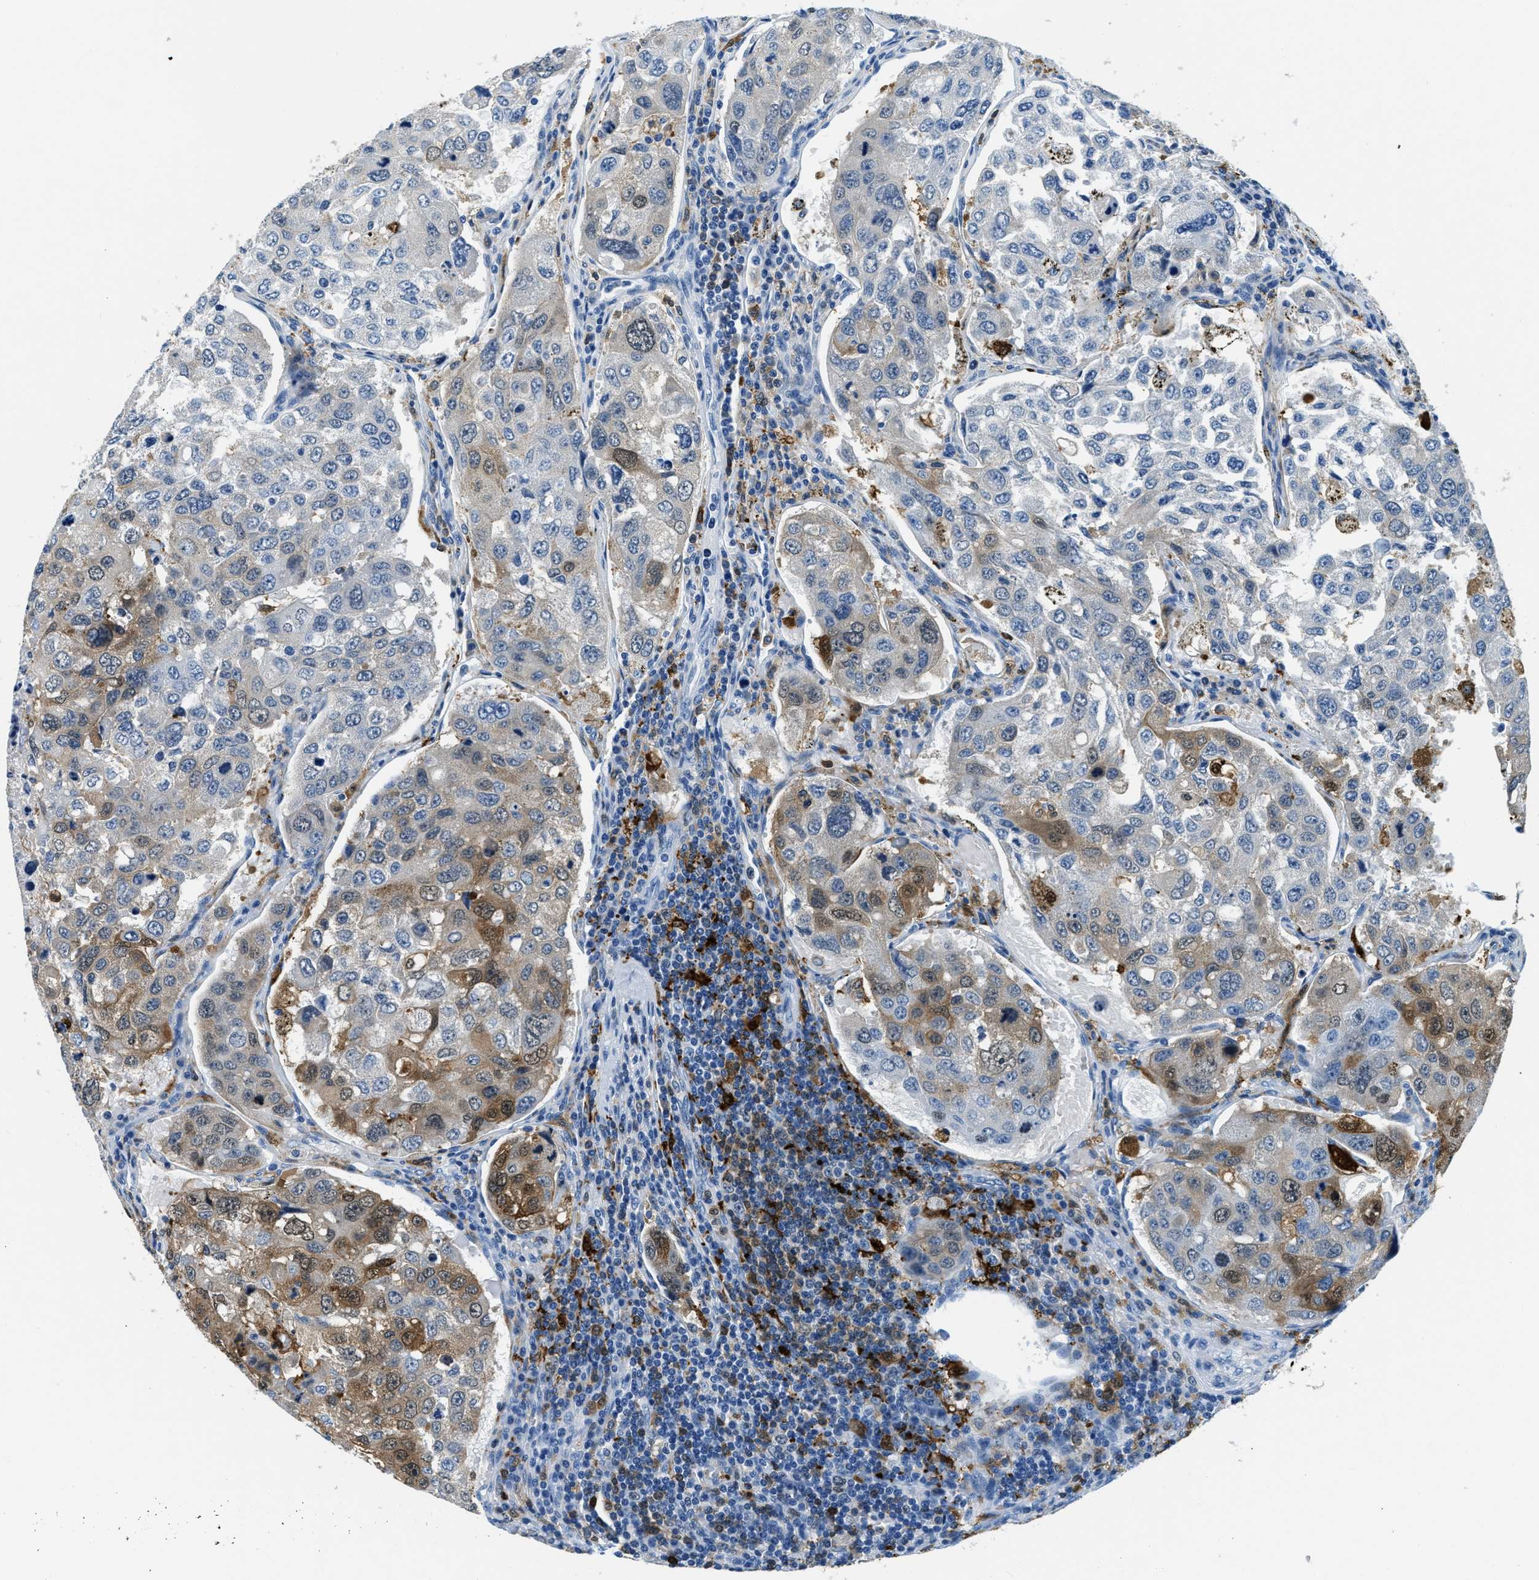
{"staining": {"intensity": "moderate", "quantity": "<25%", "location": "cytoplasmic/membranous,nuclear"}, "tissue": "urothelial cancer", "cell_type": "Tumor cells", "image_type": "cancer", "snomed": [{"axis": "morphology", "description": "Urothelial carcinoma, High grade"}, {"axis": "topography", "description": "Lymph node"}, {"axis": "topography", "description": "Urinary bladder"}], "caption": "High-grade urothelial carcinoma was stained to show a protein in brown. There is low levels of moderate cytoplasmic/membranous and nuclear expression in about <25% of tumor cells.", "gene": "CAPG", "patient": {"sex": "male", "age": 51}}